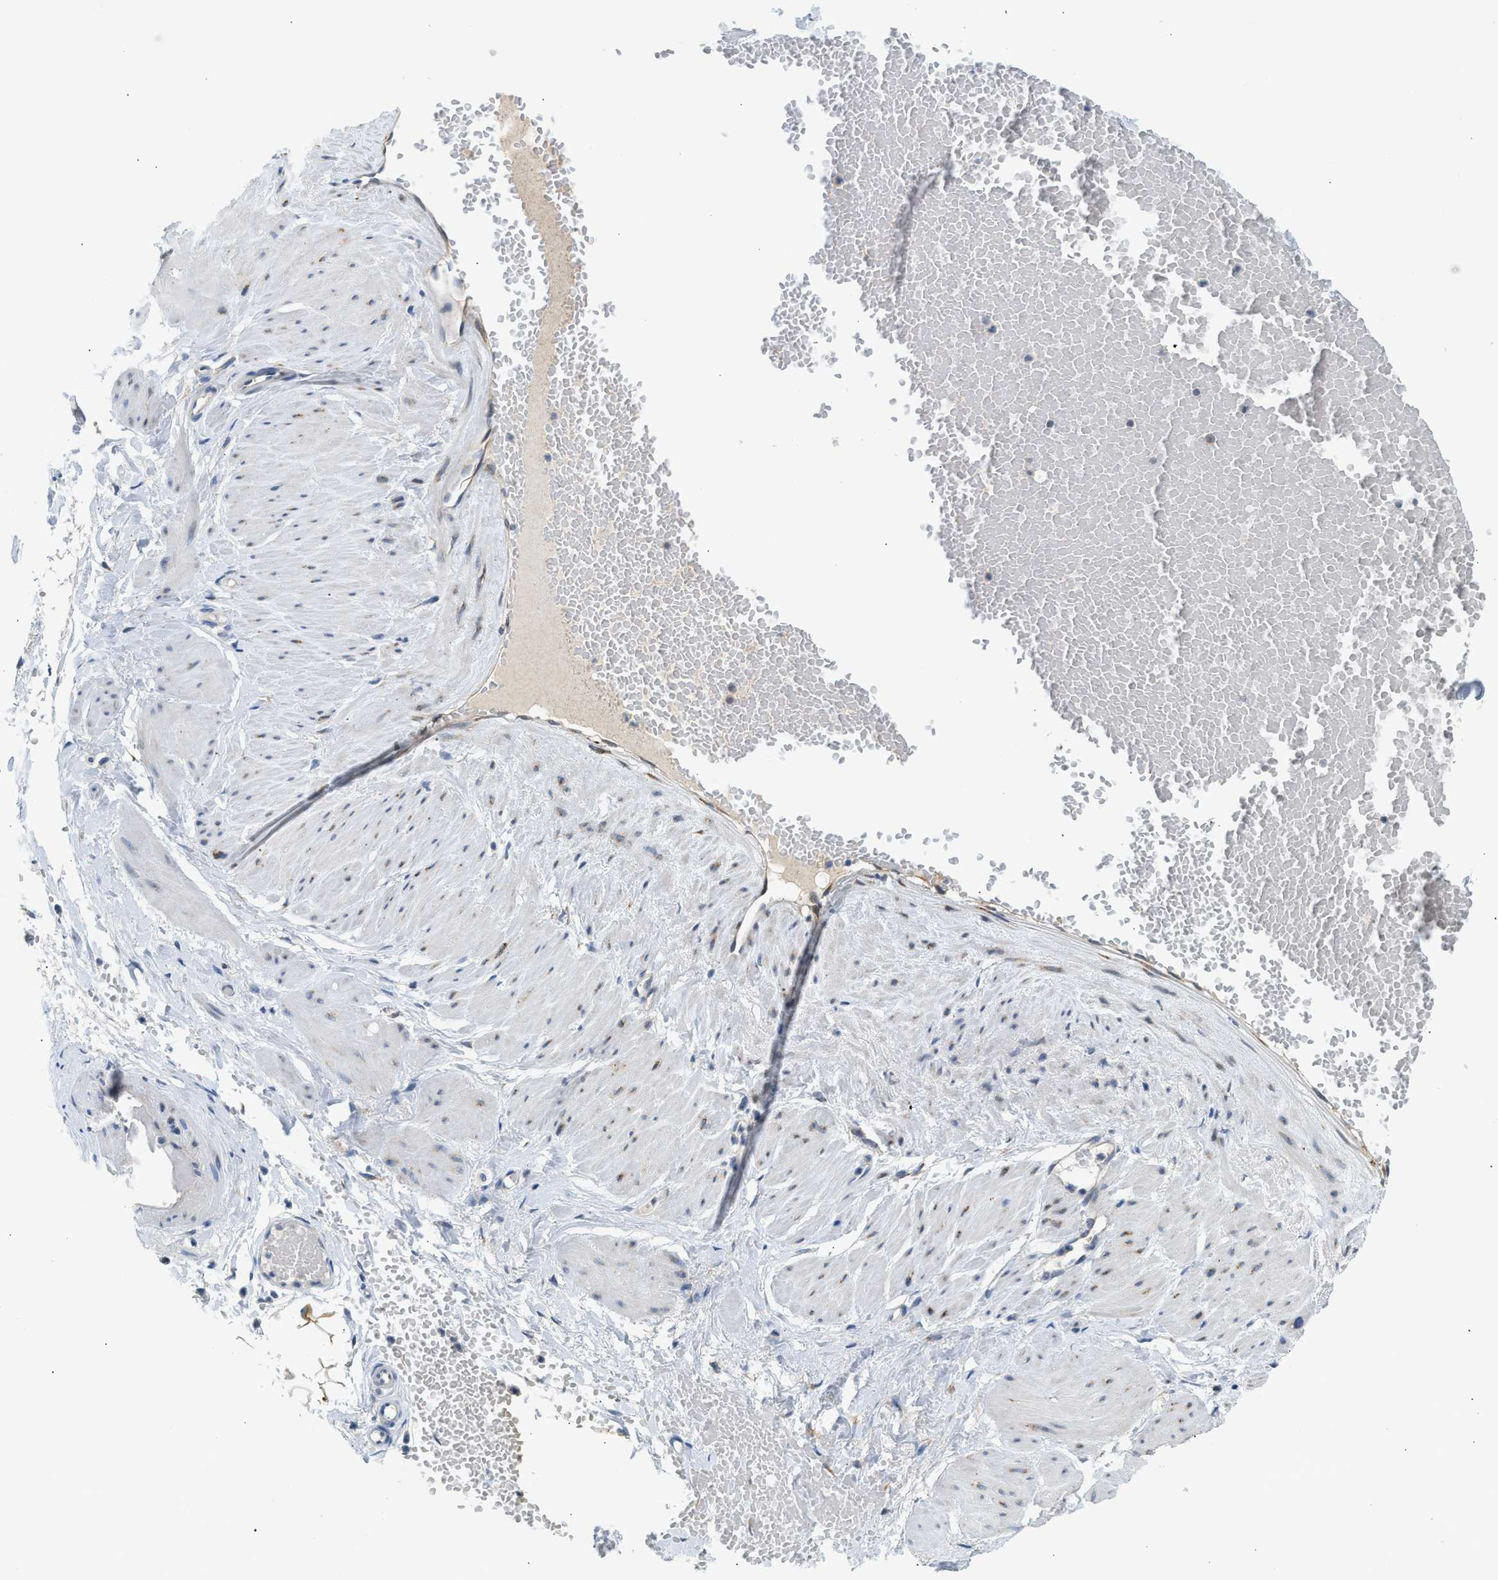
{"staining": {"intensity": "negative", "quantity": "none", "location": "none"}, "tissue": "adipose tissue", "cell_type": "Adipocytes", "image_type": "normal", "snomed": [{"axis": "morphology", "description": "Normal tissue, NOS"}, {"axis": "topography", "description": "Soft tissue"}], "caption": "IHC of unremarkable adipose tissue demonstrates no staining in adipocytes. (DAB immunohistochemistry with hematoxylin counter stain).", "gene": "KCNC2", "patient": {"sex": "male", "age": 72}}